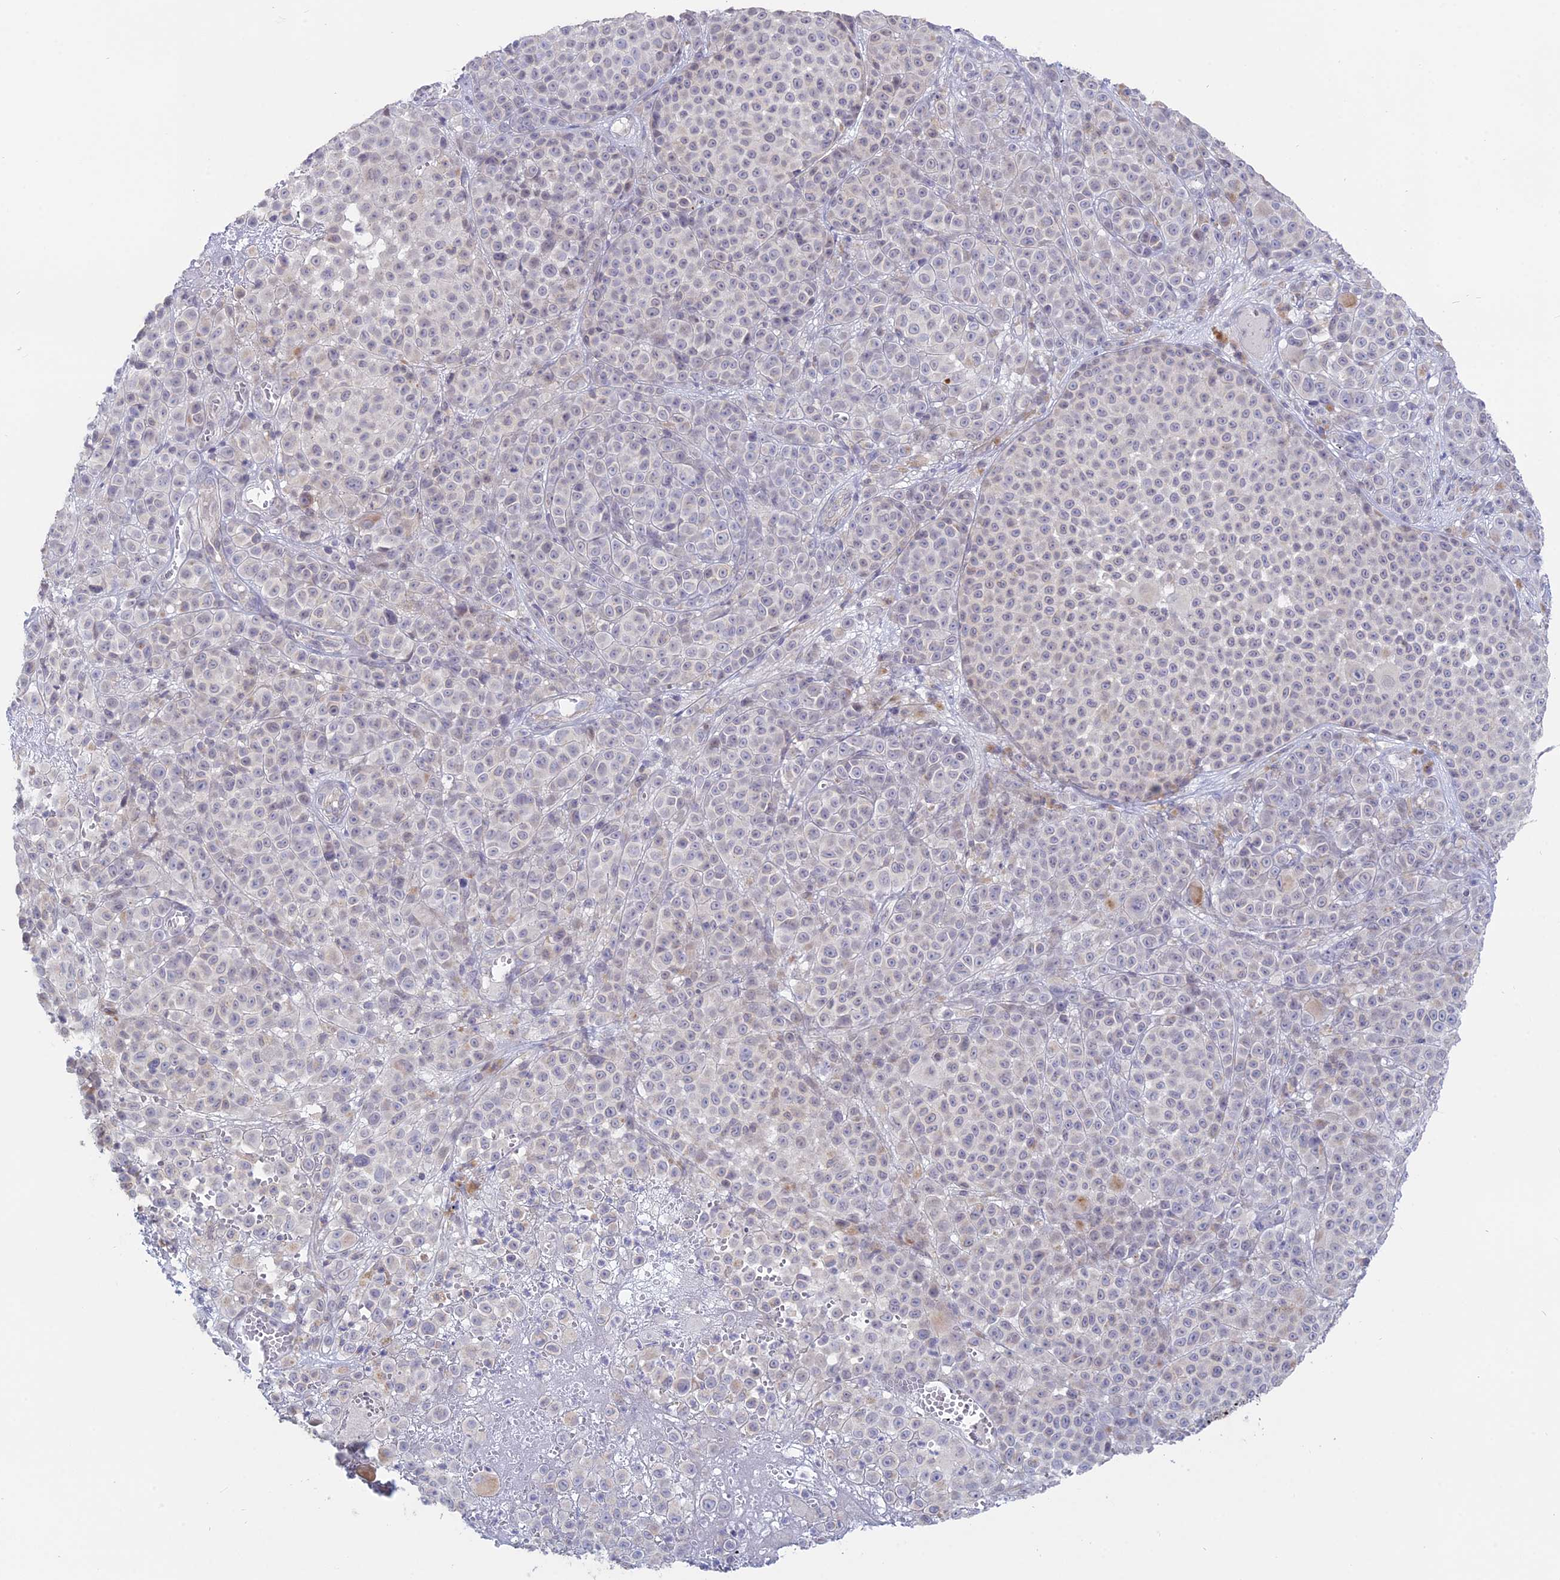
{"staining": {"intensity": "negative", "quantity": "none", "location": "none"}, "tissue": "melanoma", "cell_type": "Tumor cells", "image_type": "cancer", "snomed": [{"axis": "morphology", "description": "Malignant melanoma, NOS"}, {"axis": "topography", "description": "Skin"}], "caption": "Immunohistochemical staining of malignant melanoma exhibits no significant staining in tumor cells.", "gene": "MYO5B", "patient": {"sex": "female", "age": 94}}